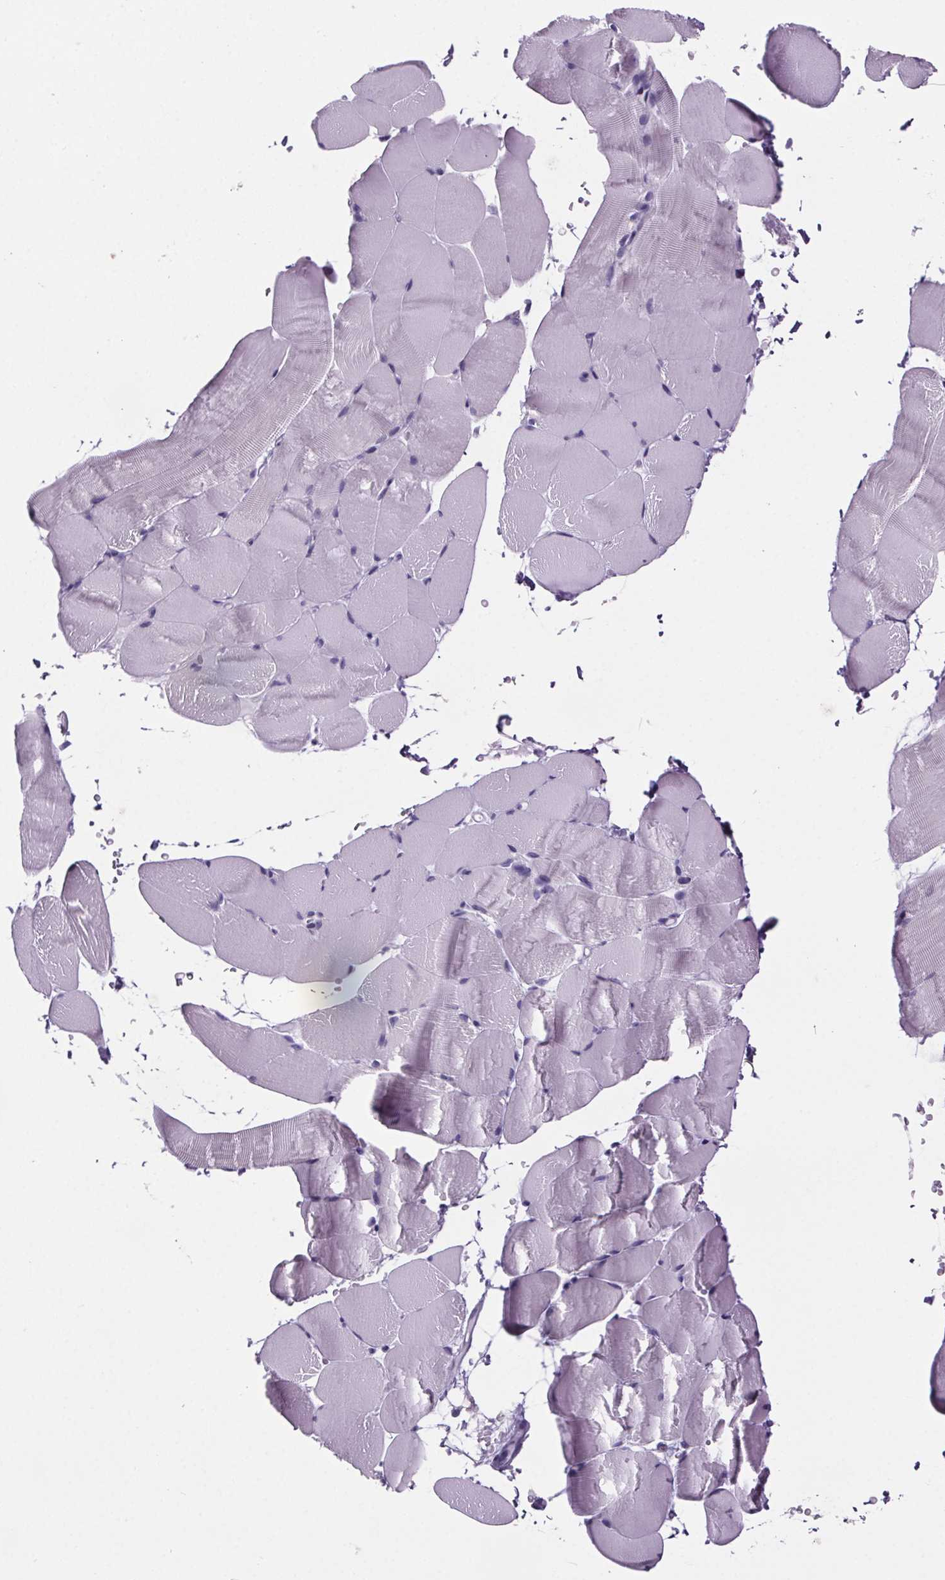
{"staining": {"intensity": "negative", "quantity": "none", "location": "none"}, "tissue": "skeletal muscle", "cell_type": "Myocytes", "image_type": "normal", "snomed": [{"axis": "morphology", "description": "Normal tissue, NOS"}, {"axis": "topography", "description": "Skeletal muscle"}], "caption": "Micrograph shows no significant protein positivity in myocytes of normal skeletal muscle. The staining was performed using DAB to visualize the protein expression in brown, while the nuclei were stained in blue with hematoxylin (Magnification: 20x).", "gene": "CUBN", "patient": {"sex": "female", "age": 37}}